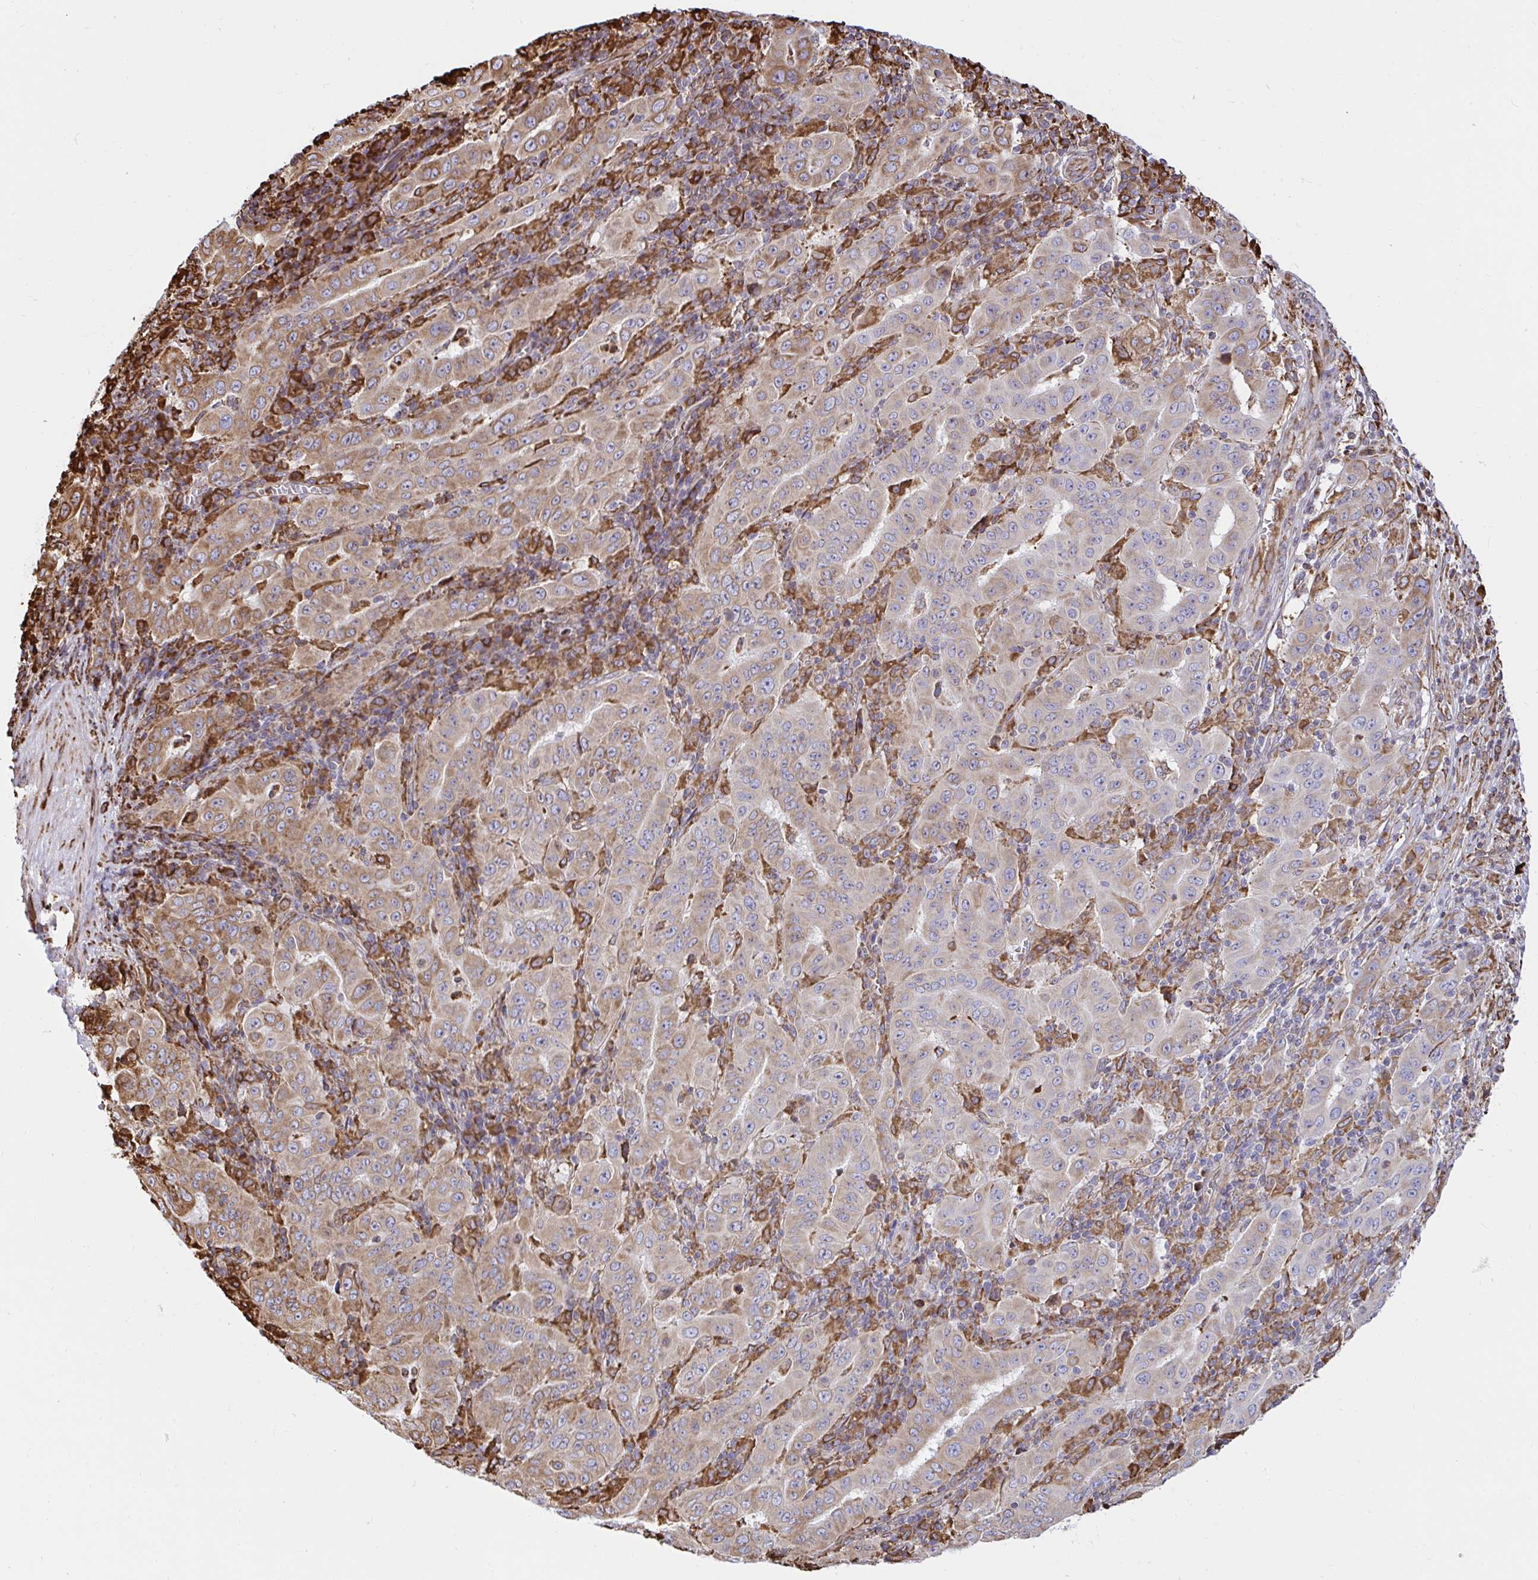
{"staining": {"intensity": "moderate", "quantity": "25%-75%", "location": "cytoplasmic/membranous"}, "tissue": "pancreatic cancer", "cell_type": "Tumor cells", "image_type": "cancer", "snomed": [{"axis": "morphology", "description": "Adenocarcinoma, NOS"}, {"axis": "topography", "description": "Pancreas"}], "caption": "Immunohistochemistry micrograph of neoplastic tissue: human adenocarcinoma (pancreatic) stained using immunohistochemistry displays medium levels of moderate protein expression localized specifically in the cytoplasmic/membranous of tumor cells, appearing as a cytoplasmic/membranous brown color.", "gene": "CLGN", "patient": {"sex": "male", "age": 63}}